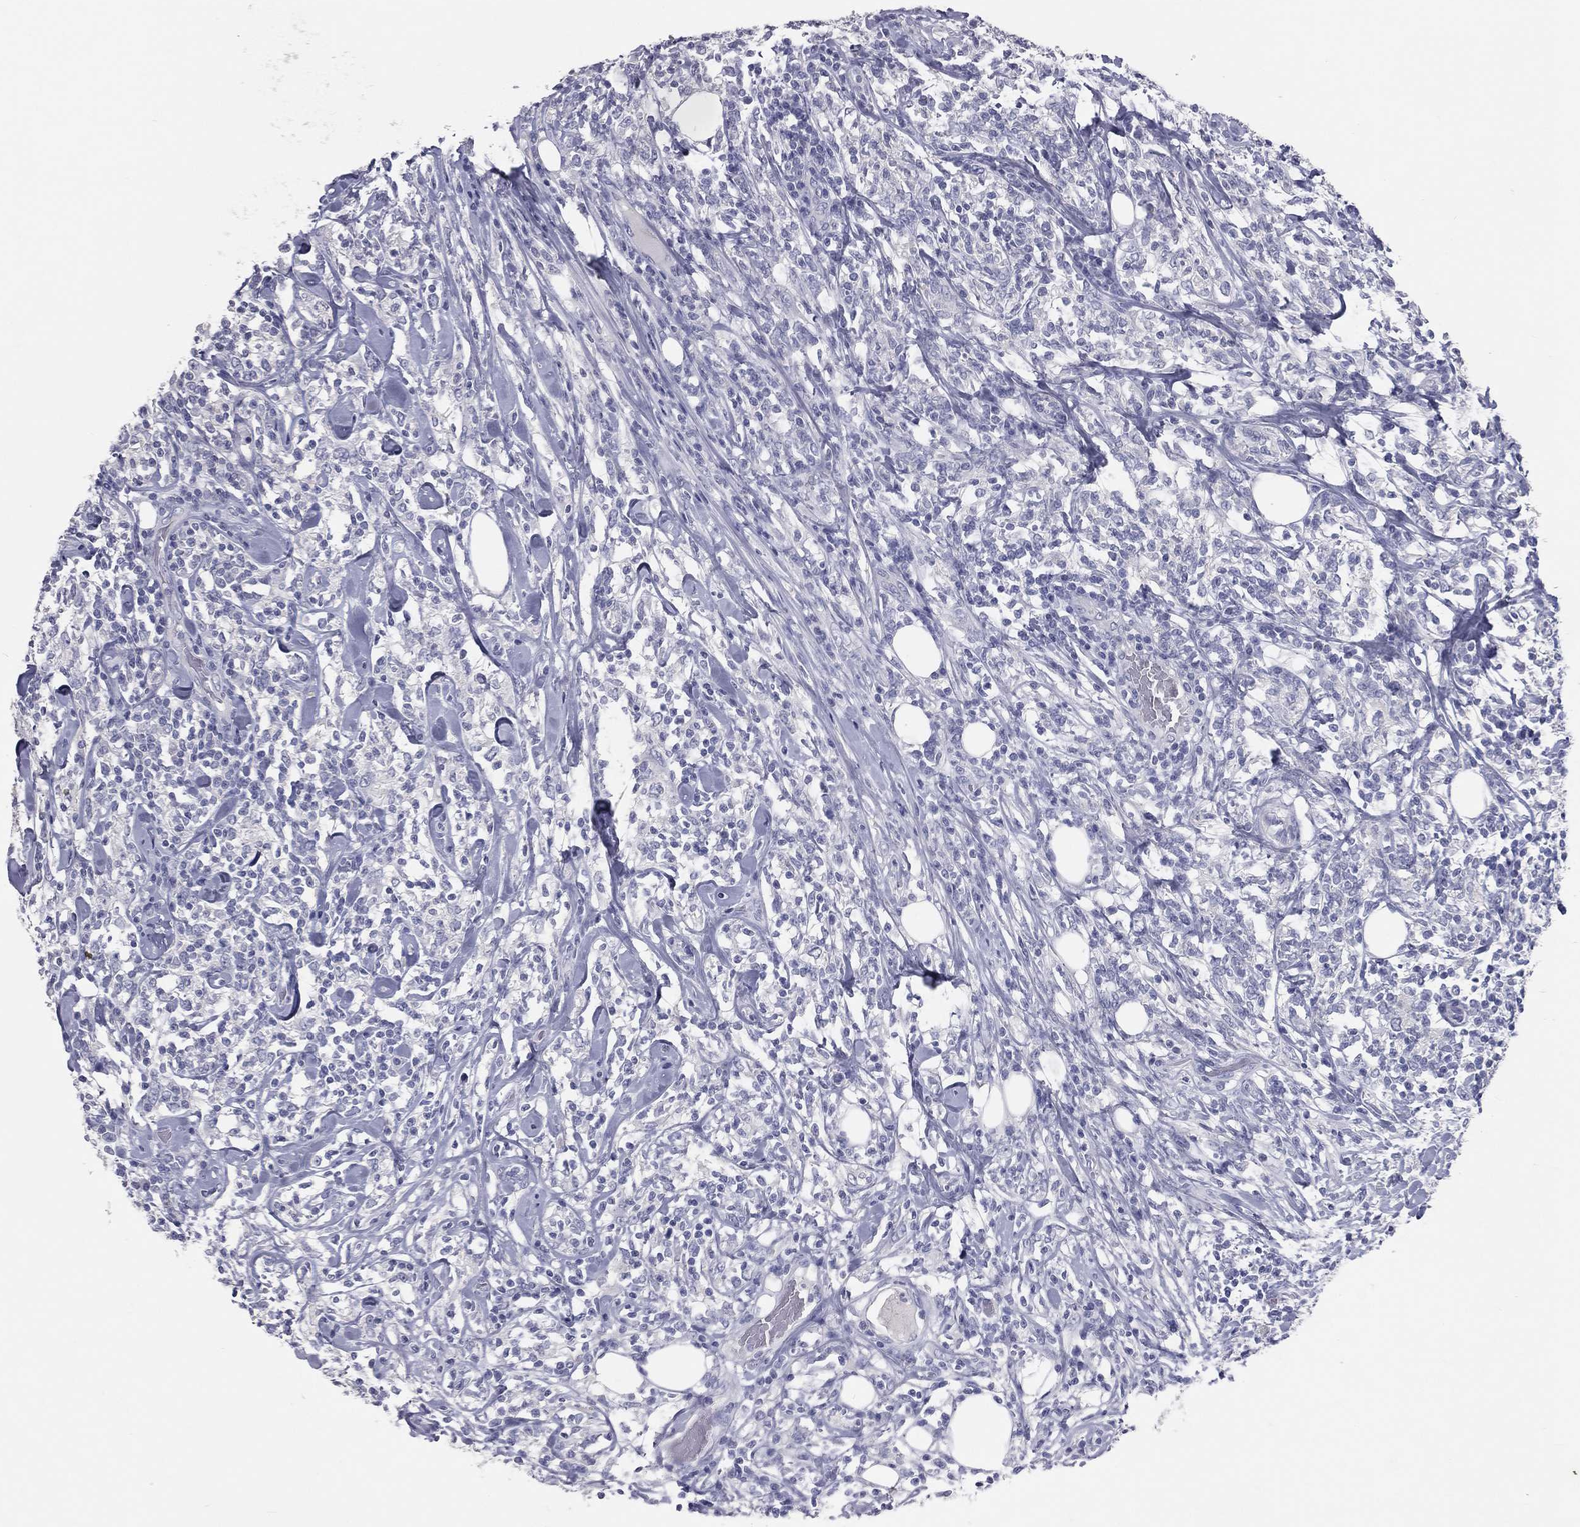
{"staining": {"intensity": "negative", "quantity": "none", "location": "none"}, "tissue": "lymphoma", "cell_type": "Tumor cells", "image_type": "cancer", "snomed": [{"axis": "morphology", "description": "Malignant lymphoma, non-Hodgkin's type, High grade"}, {"axis": "topography", "description": "Lymph node"}], "caption": "Tumor cells show no significant protein positivity in high-grade malignant lymphoma, non-Hodgkin's type. (Brightfield microscopy of DAB immunohistochemistry (IHC) at high magnification).", "gene": "TFPI2", "patient": {"sex": "female", "age": 84}}